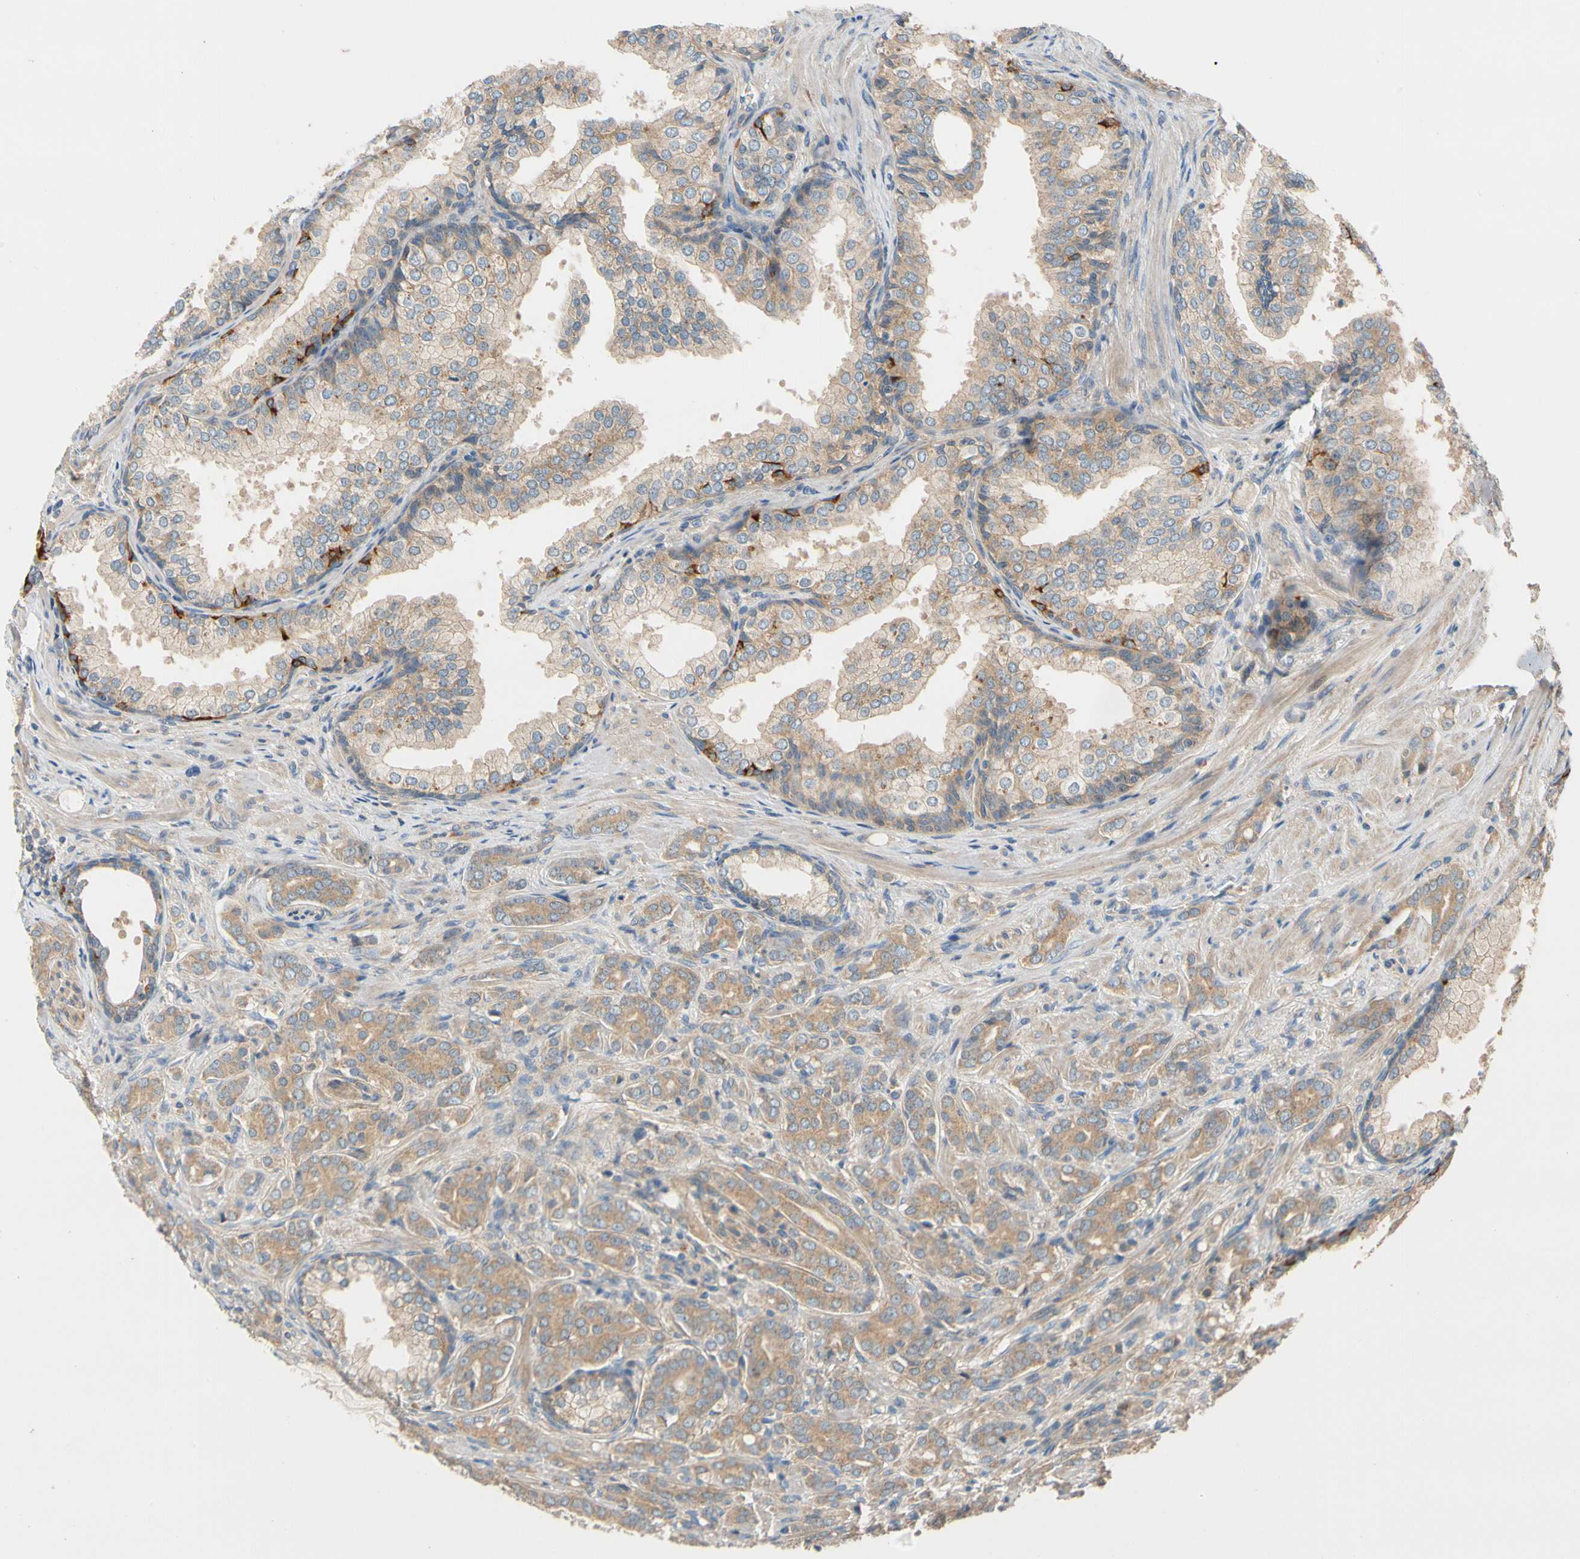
{"staining": {"intensity": "weak", "quantity": "25%-75%", "location": "cytoplasmic/membranous"}, "tissue": "prostate cancer", "cell_type": "Tumor cells", "image_type": "cancer", "snomed": [{"axis": "morphology", "description": "Adenocarcinoma, High grade"}, {"axis": "topography", "description": "Prostate"}], "caption": "Tumor cells display low levels of weak cytoplasmic/membranous positivity in approximately 25%-75% of cells in high-grade adenocarcinoma (prostate).", "gene": "USP46", "patient": {"sex": "male", "age": 64}}